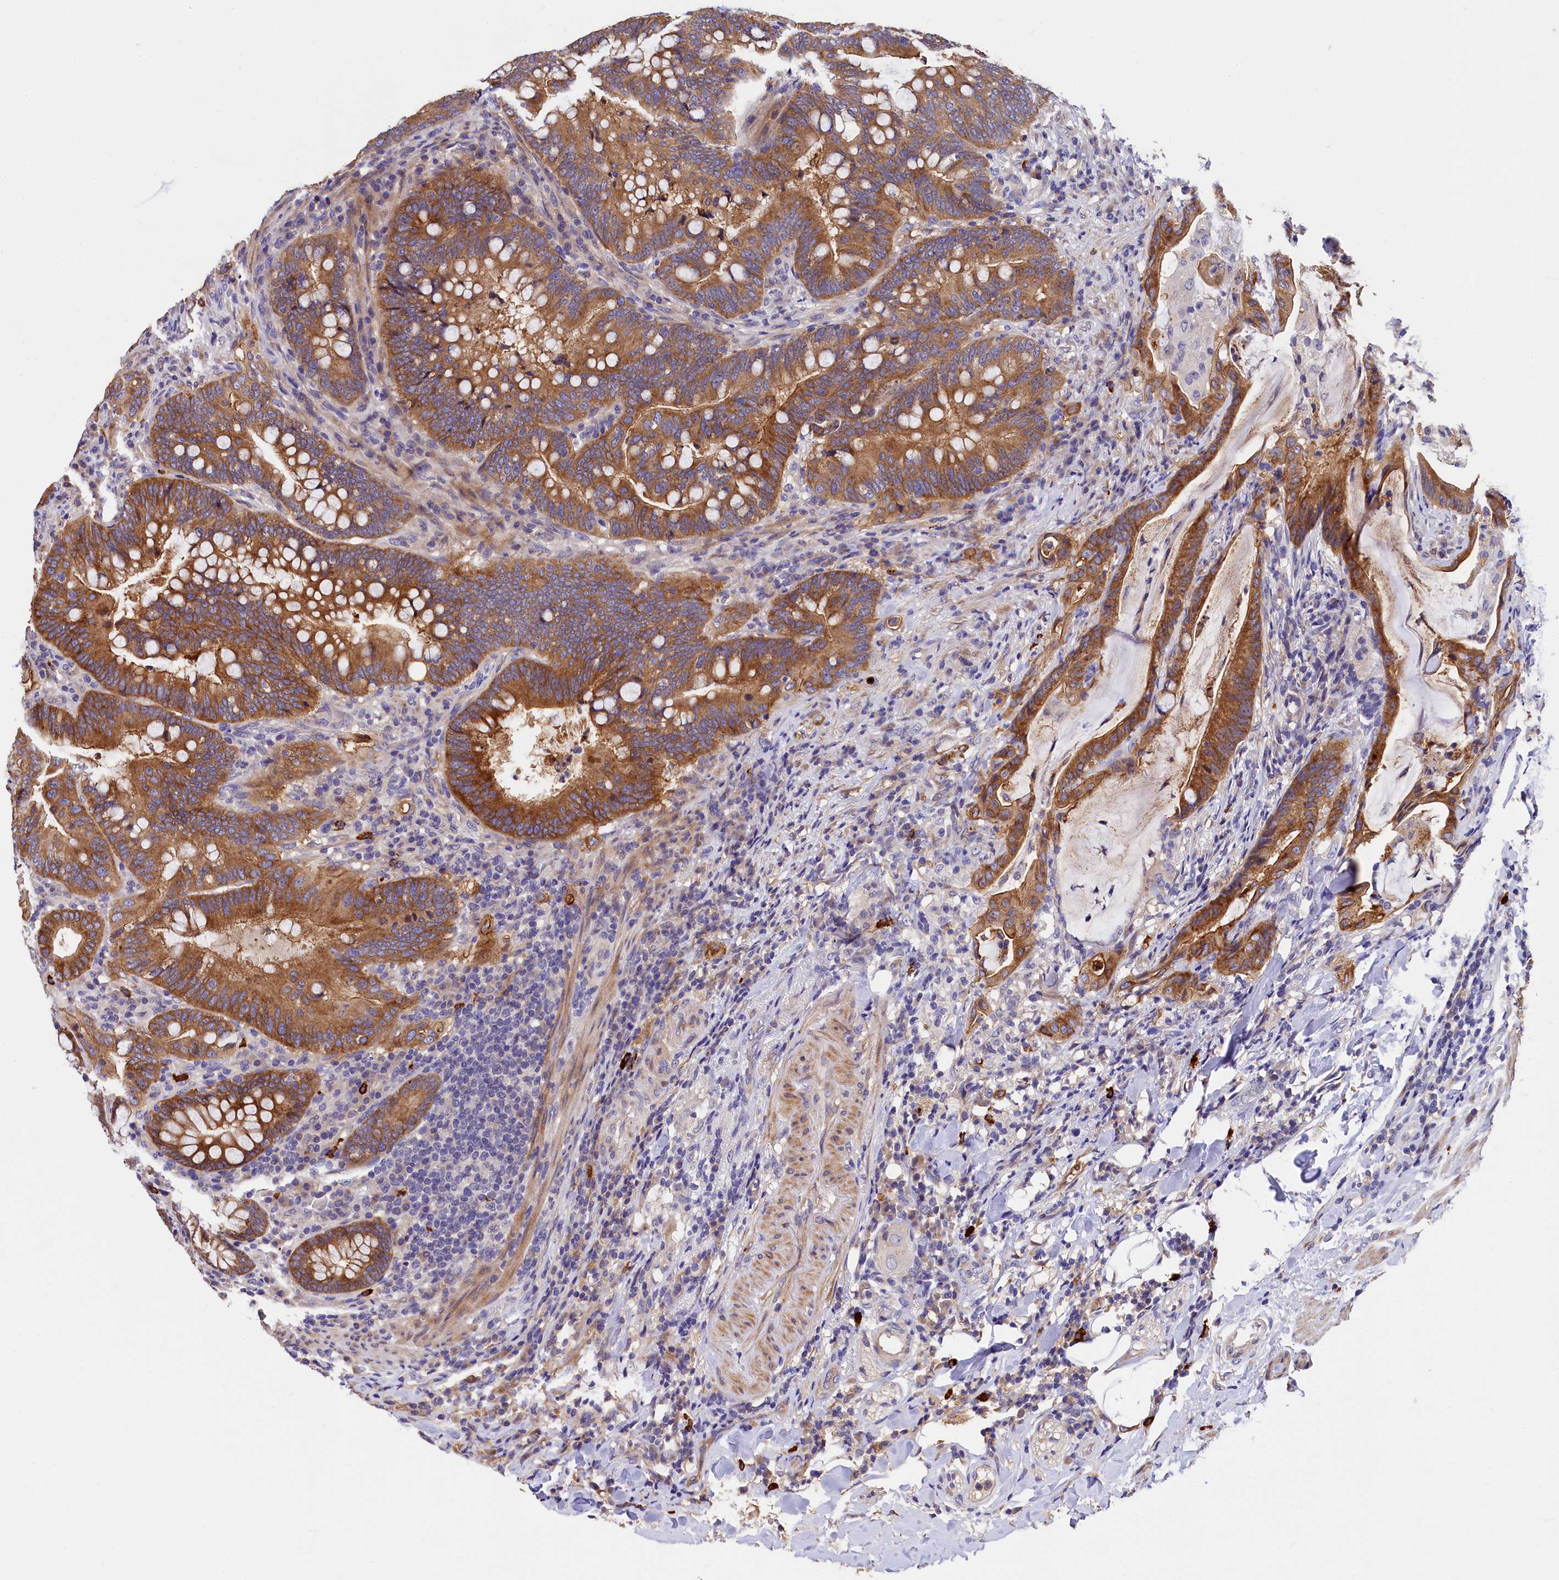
{"staining": {"intensity": "moderate", "quantity": ">75%", "location": "cytoplasmic/membranous"}, "tissue": "colorectal cancer", "cell_type": "Tumor cells", "image_type": "cancer", "snomed": [{"axis": "morphology", "description": "Adenocarcinoma, NOS"}, {"axis": "topography", "description": "Colon"}], "caption": "Adenocarcinoma (colorectal) stained with immunohistochemistry exhibits moderate cytoplasmic/membranous expression in approximately >75% of tumor cells. Nuclei are stained in blue.", "gene": "EPS8L2", "patient": {"sex": "female", "age": 66}}